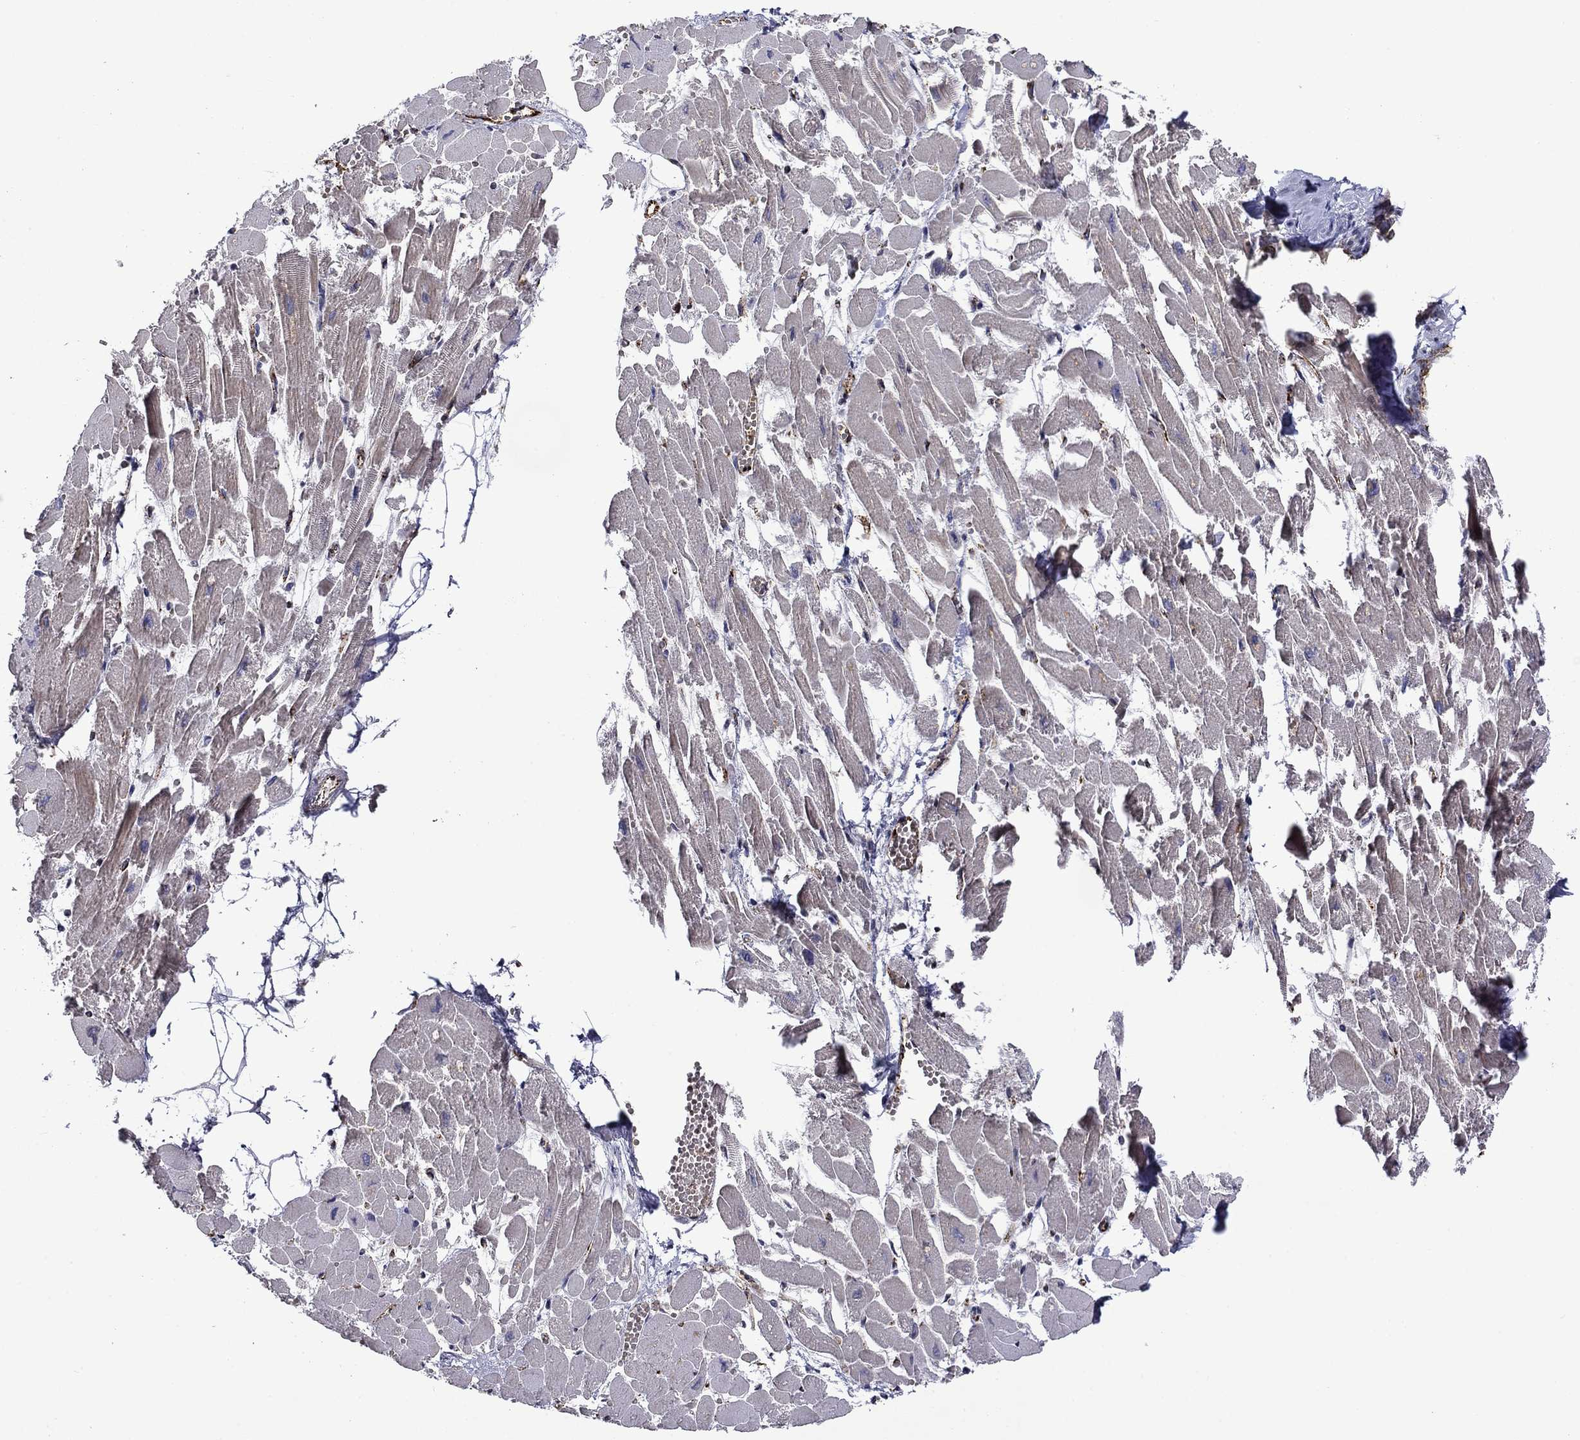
{"staining": {"intensity": "negative", "quantity": "none", "location": "none"}, "tissue": "heart muscle", "cell_type": "Cardiomyocytes", "image_type": "normal", "snomed": [{"axis": "morphology", "description": "Normal tissue, NOS"}, {"axis": "topography", "description": "Heart"}], "caption": "Immunohistochemistry (IHC) micrograph of benign heart muscle stained for a protein (brown), which displays no positivity in cardiomyocytes.", "gene": "SLITRK1", "patient": {"sex": "female", "age": 52}}